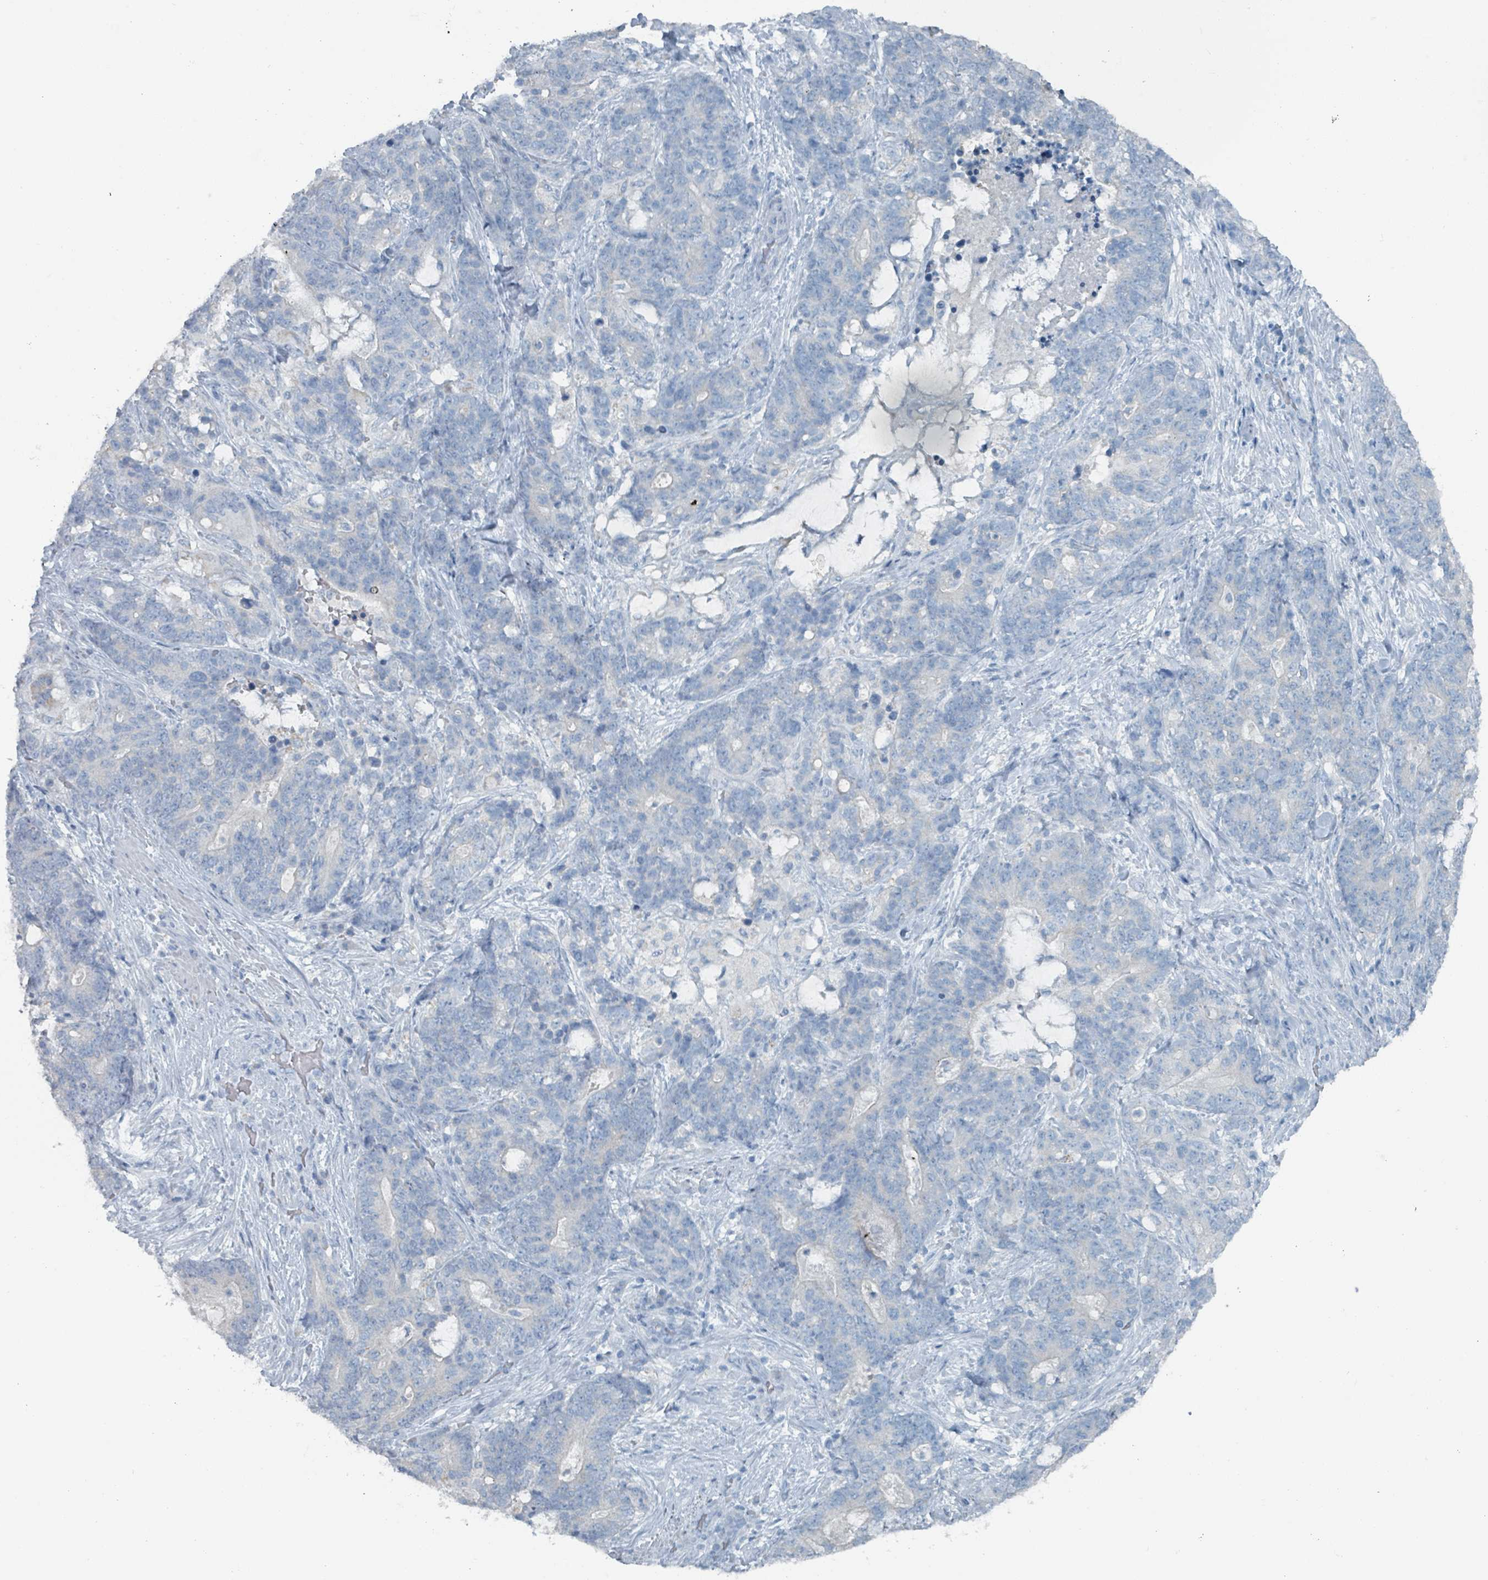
{"staining": {"intensity": "negative", "quantity": "none", "location": "none"}, "tissue": "stomach cancer", "cell_type": "Tumor cells", "image_type": "cancer", "snomed": [{"axis": "morphology", "description": "Normal tissue, NOS"}, {"axis": "morphology", "description": "Adenocarcinoma, NOS"}, {"axis": "topography", "description": "Stomach"}], "caption": "Protein analysis of stomach adenocarcinoma shows no significant staining in tumor cells. The staining was performed using DAB (3,3'-diaminobenzidine) to visualize the protein expression in brown, while the nuclei were stained in blue with hematoxylin (Magnification: 20x).", "gene": "GAMT", "patient": {"sex": "female", "age": 64}}